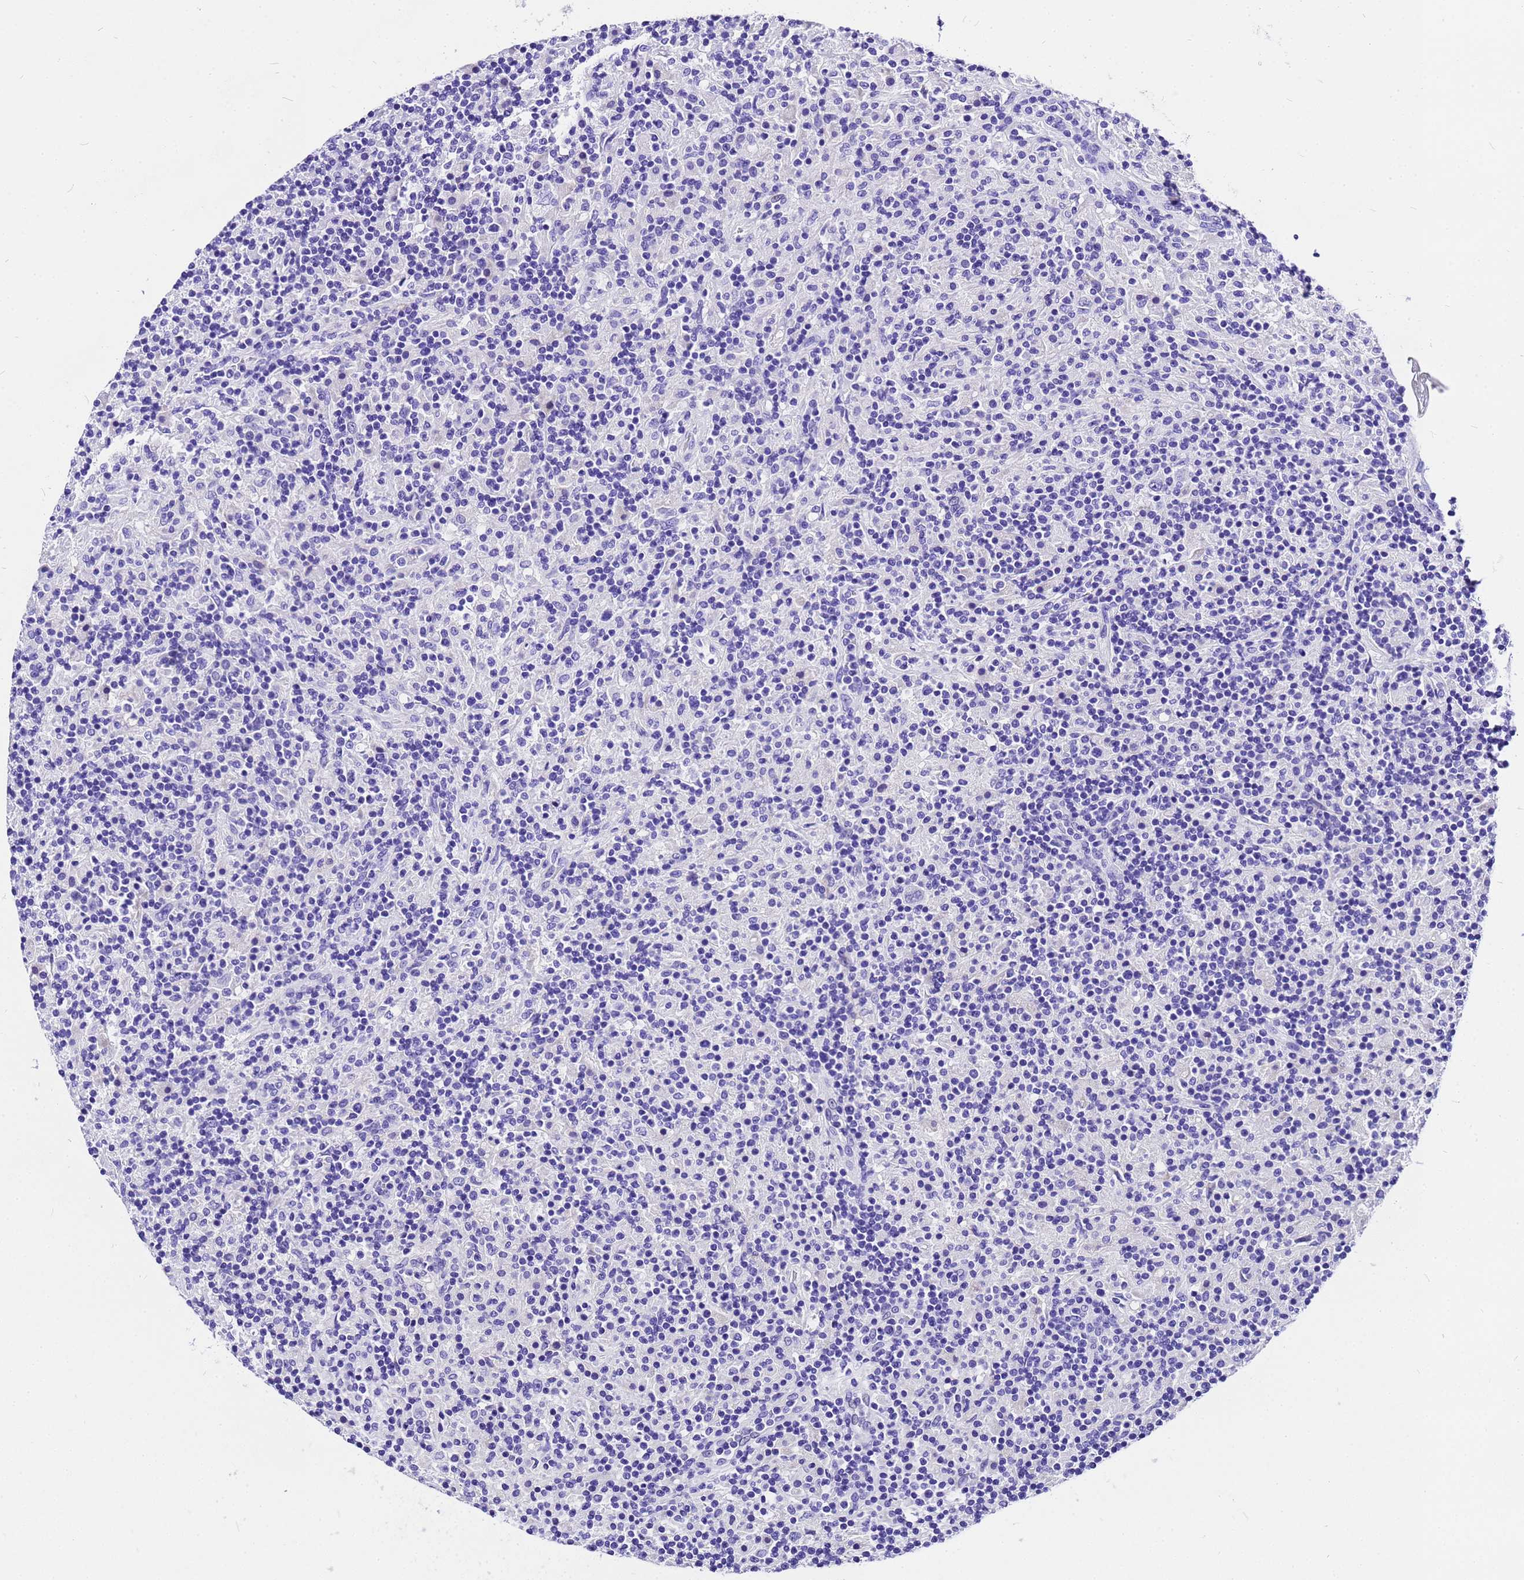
{"staining": {"intensity": "negative", "quantity": "none", "location": "none"}, "tissue": "lymphoma", "cell_type": "Tumor cells", "image_type": "cancer", "snomed": [{"axis": "morphology", "description": "Hodgkin's disease, NOS"}, {"axis": "topography", "description": "Lymph node"}], "caption": "Human Hodgkin's disease stained for a protein using IHC shows no positivity in tumor cells.", "gene": "HERC4", "patient": {"sex": "male", "age": 70}}